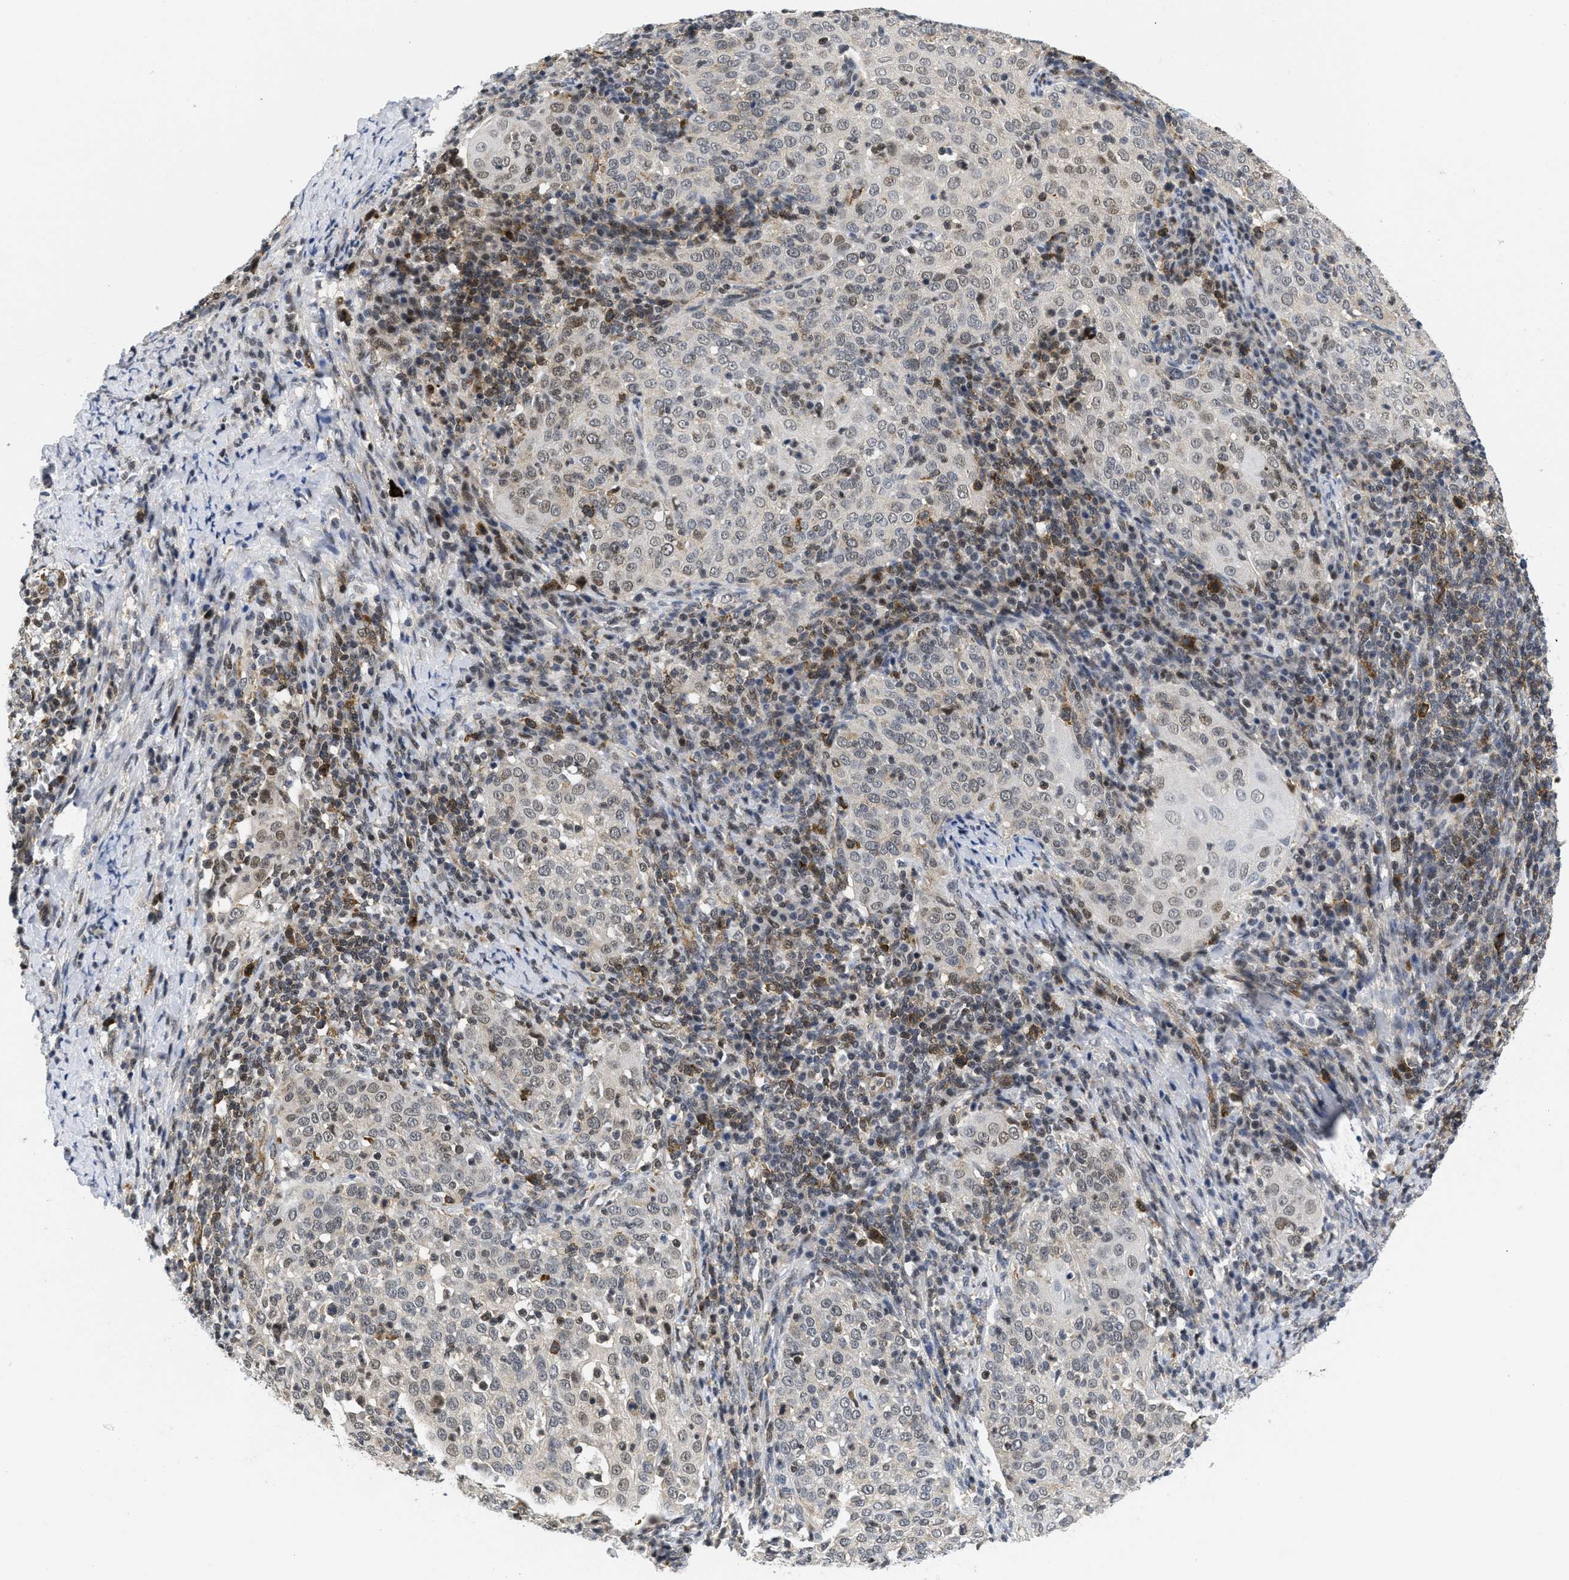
{"staining": {"intensity": "weak", "quantity": "25%-75%", "location": "nuclear"}, "tissue": "cervical cancer", "cell_type": "Tumor cells", "image_type": "cancer", "snomed": [{"axis": "morphology", "description": "Squamous cell carcinoma, NOS"}, {"axis": "topography", "description": "Cervix"}], "caption": "This photomicrograph demonstrates immunohistochemistry (IHC) staining of squamous cell carcinoma (cervical), with low weak nuclear staining in about 25%-75% of tumor cells.", "gene": "HIF1A", "patient": {"sex": "female", "age": 51}}